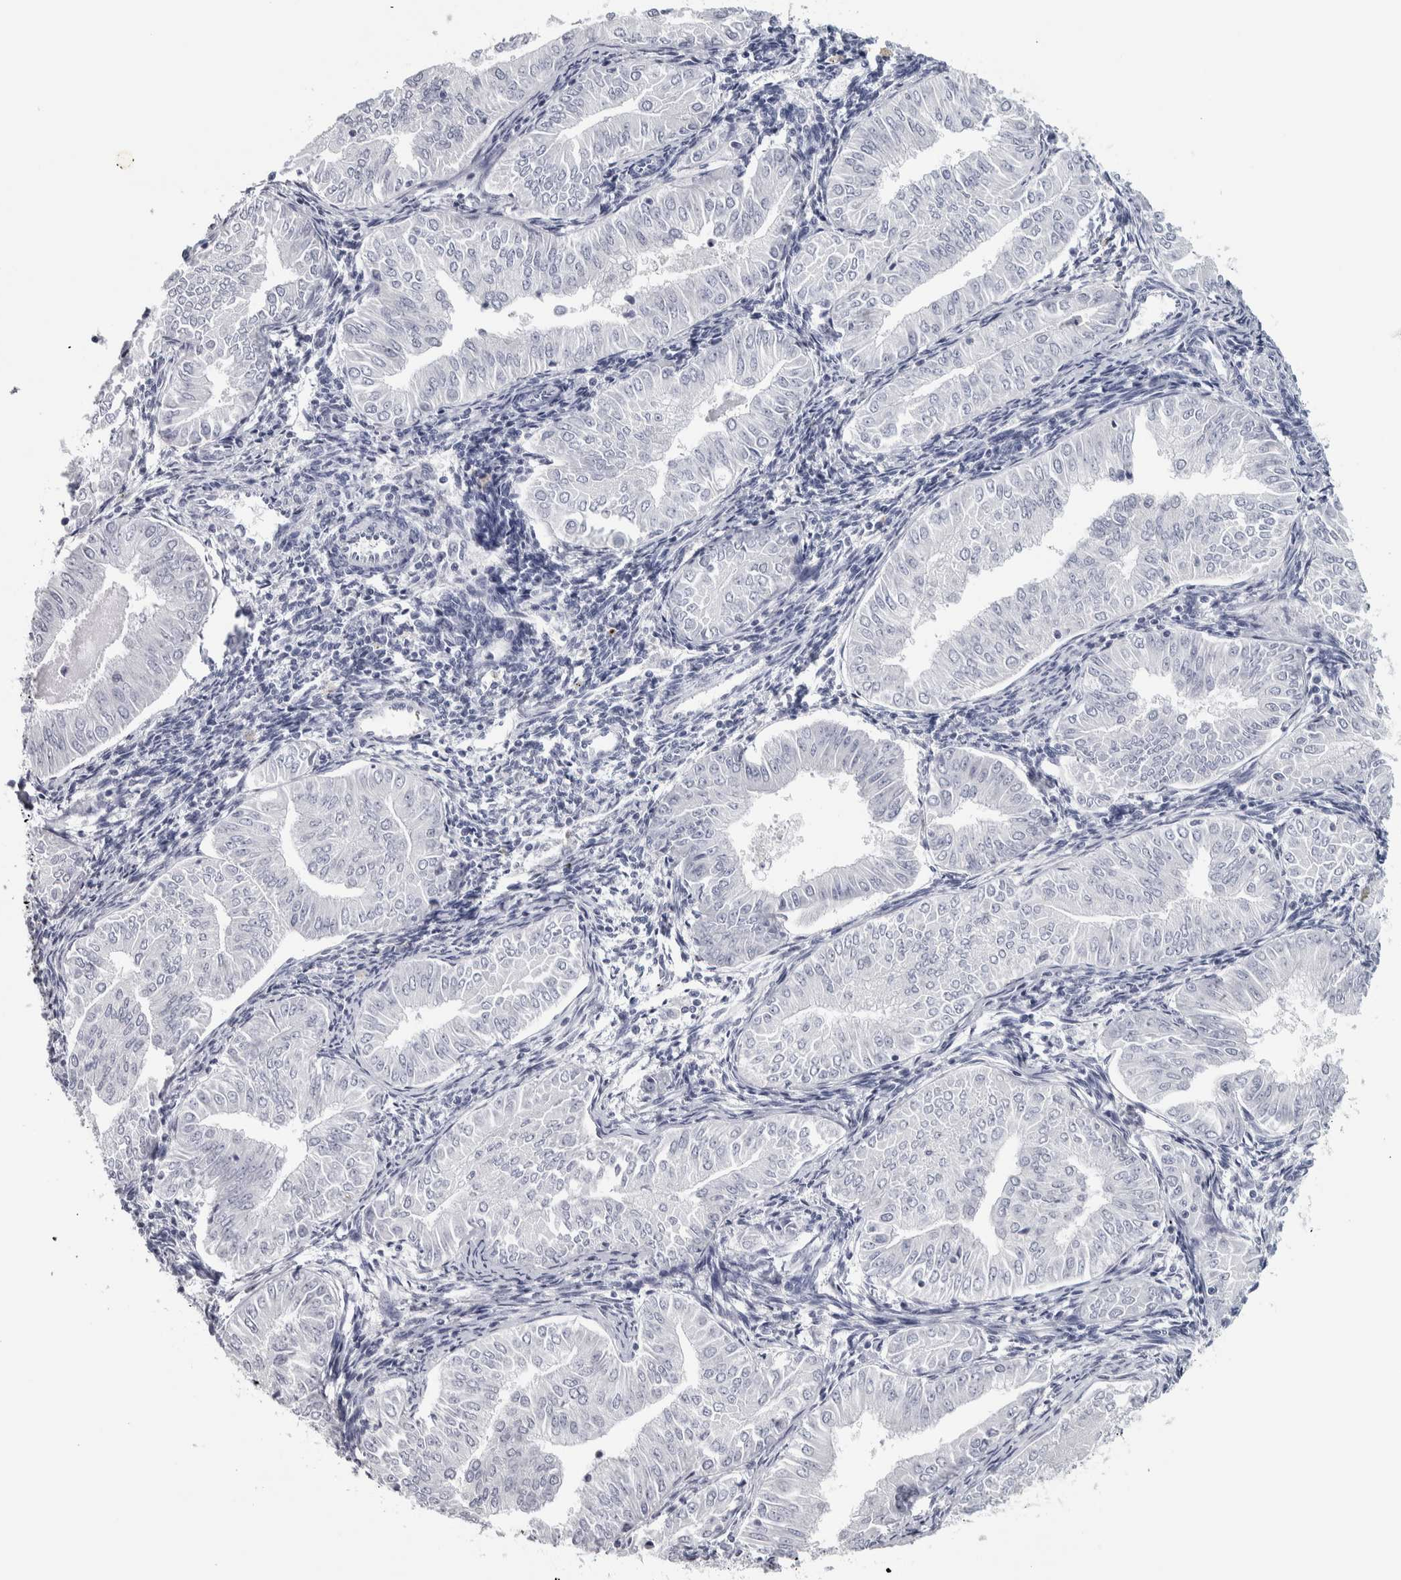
{"staining": {"intensity": "negative", "quantity": "none", "location": "none"}, "tissue": "endometrial cancer", "cell_type": "Tumor cells", "image_type": "cancer", "snomed": [{"axis": "morphology", "description": "Normal tissue, NOS"}, {"axis": "morphology", "description": "Adenocarcinoma, NOS"}, {"axis": "topography", "description": "Endometrium"}], "caption": "Tumor cells are negative for protein expression in human endometrial cancer.", "gene": "NECAB1", "patient": {"sex": "female", "age": 53}}